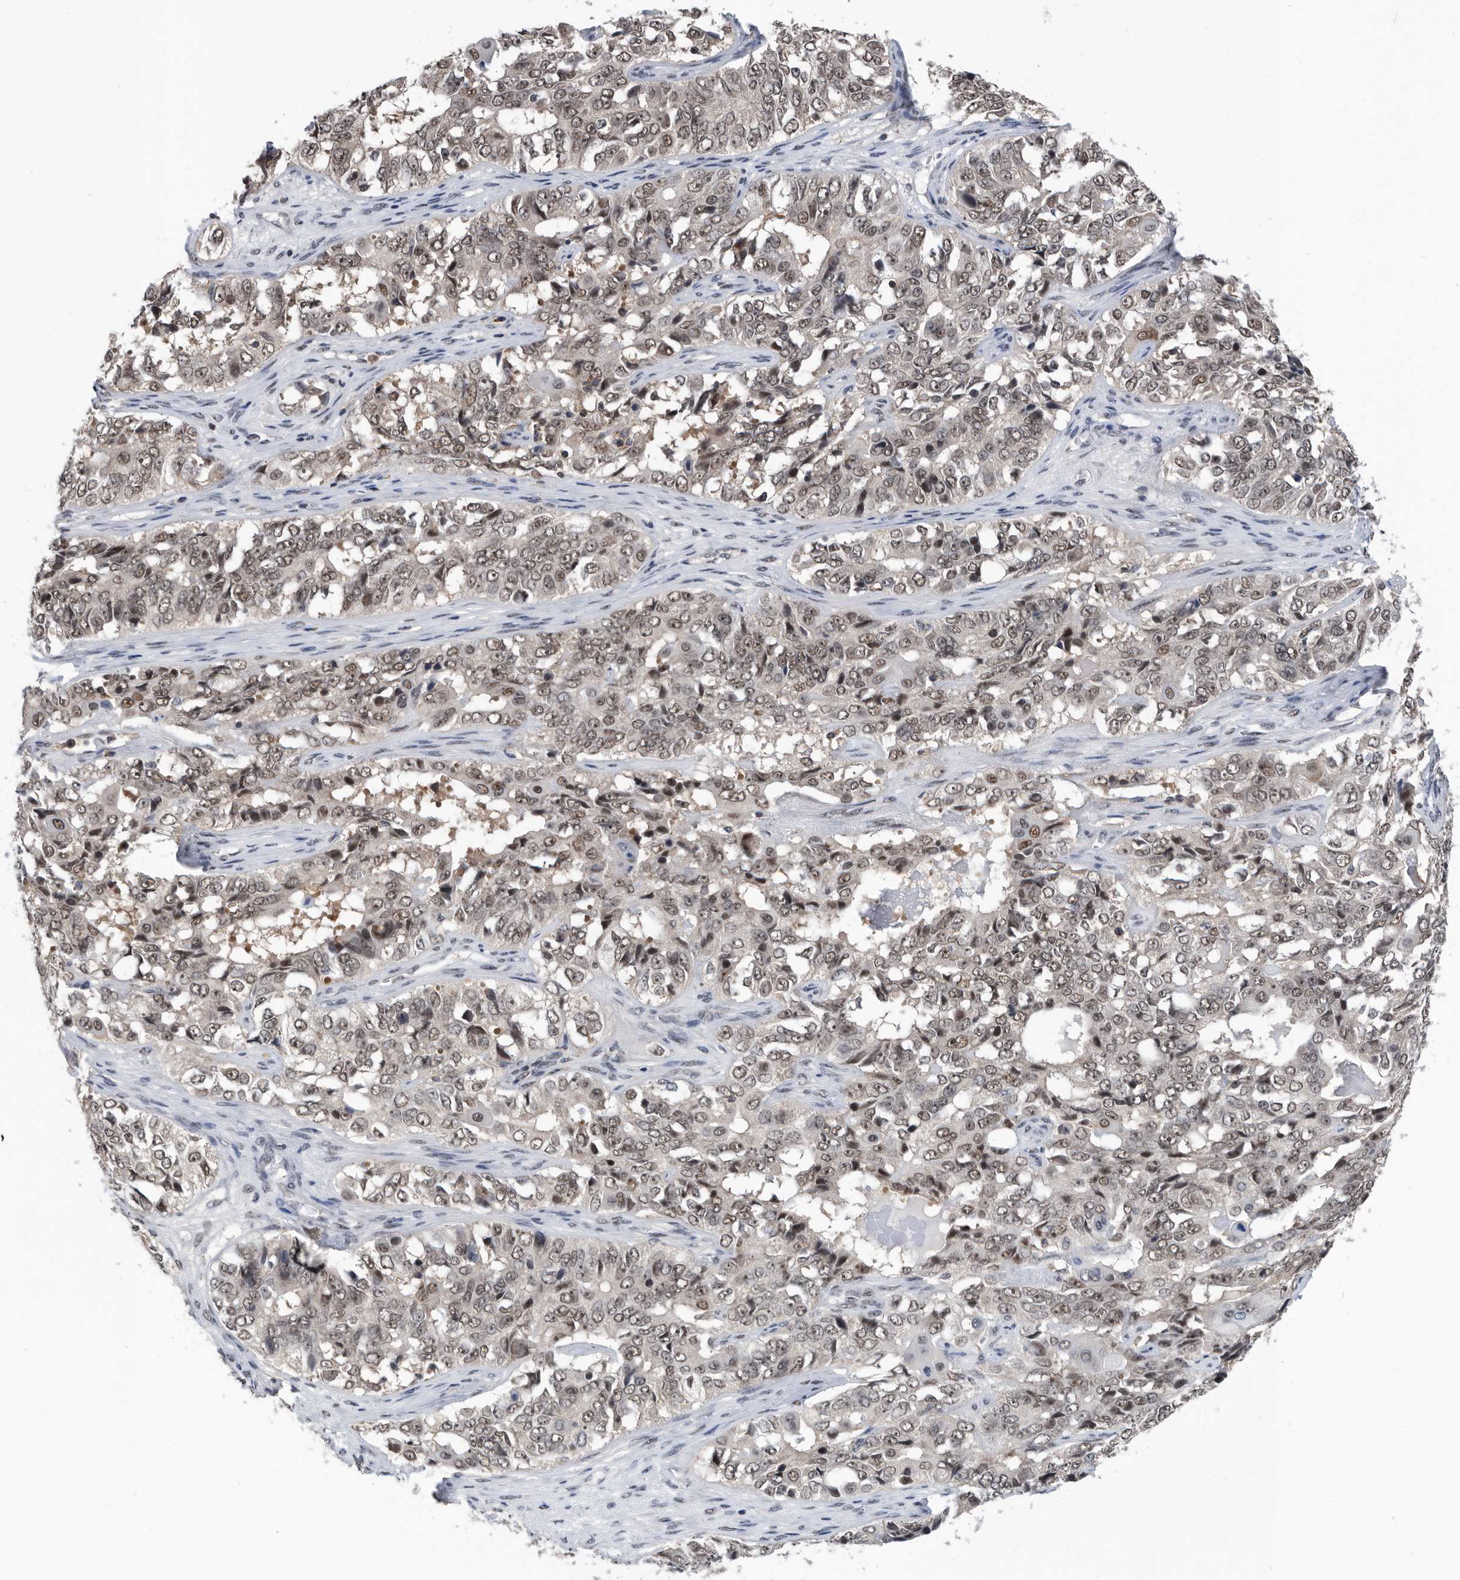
{"staining": {"intensity": "moderate", "quantity": "25%-75%", "location": "nuclear"}, "tissue": "ovarian cancer", "cell_type": "Tumor cells", "image_type": "cancer", "snomed": [{"axis": "morphology", "description": "Carcinoma, endometroid"}, {"axis": "topography", "description": "Ovary"}], "caption": "High-magnification brightfield microscopy of ovarian cancer stained with DAB (3,3'-diaminobenzidine) (brown) and counterstained with hematoxylin (blue). tumor cells exhibit moderate nuclear positivity is appreciated in about25%-75% of cells.", "gene": "ZNF260", "patient": {"sex": "female", "age": 51}}